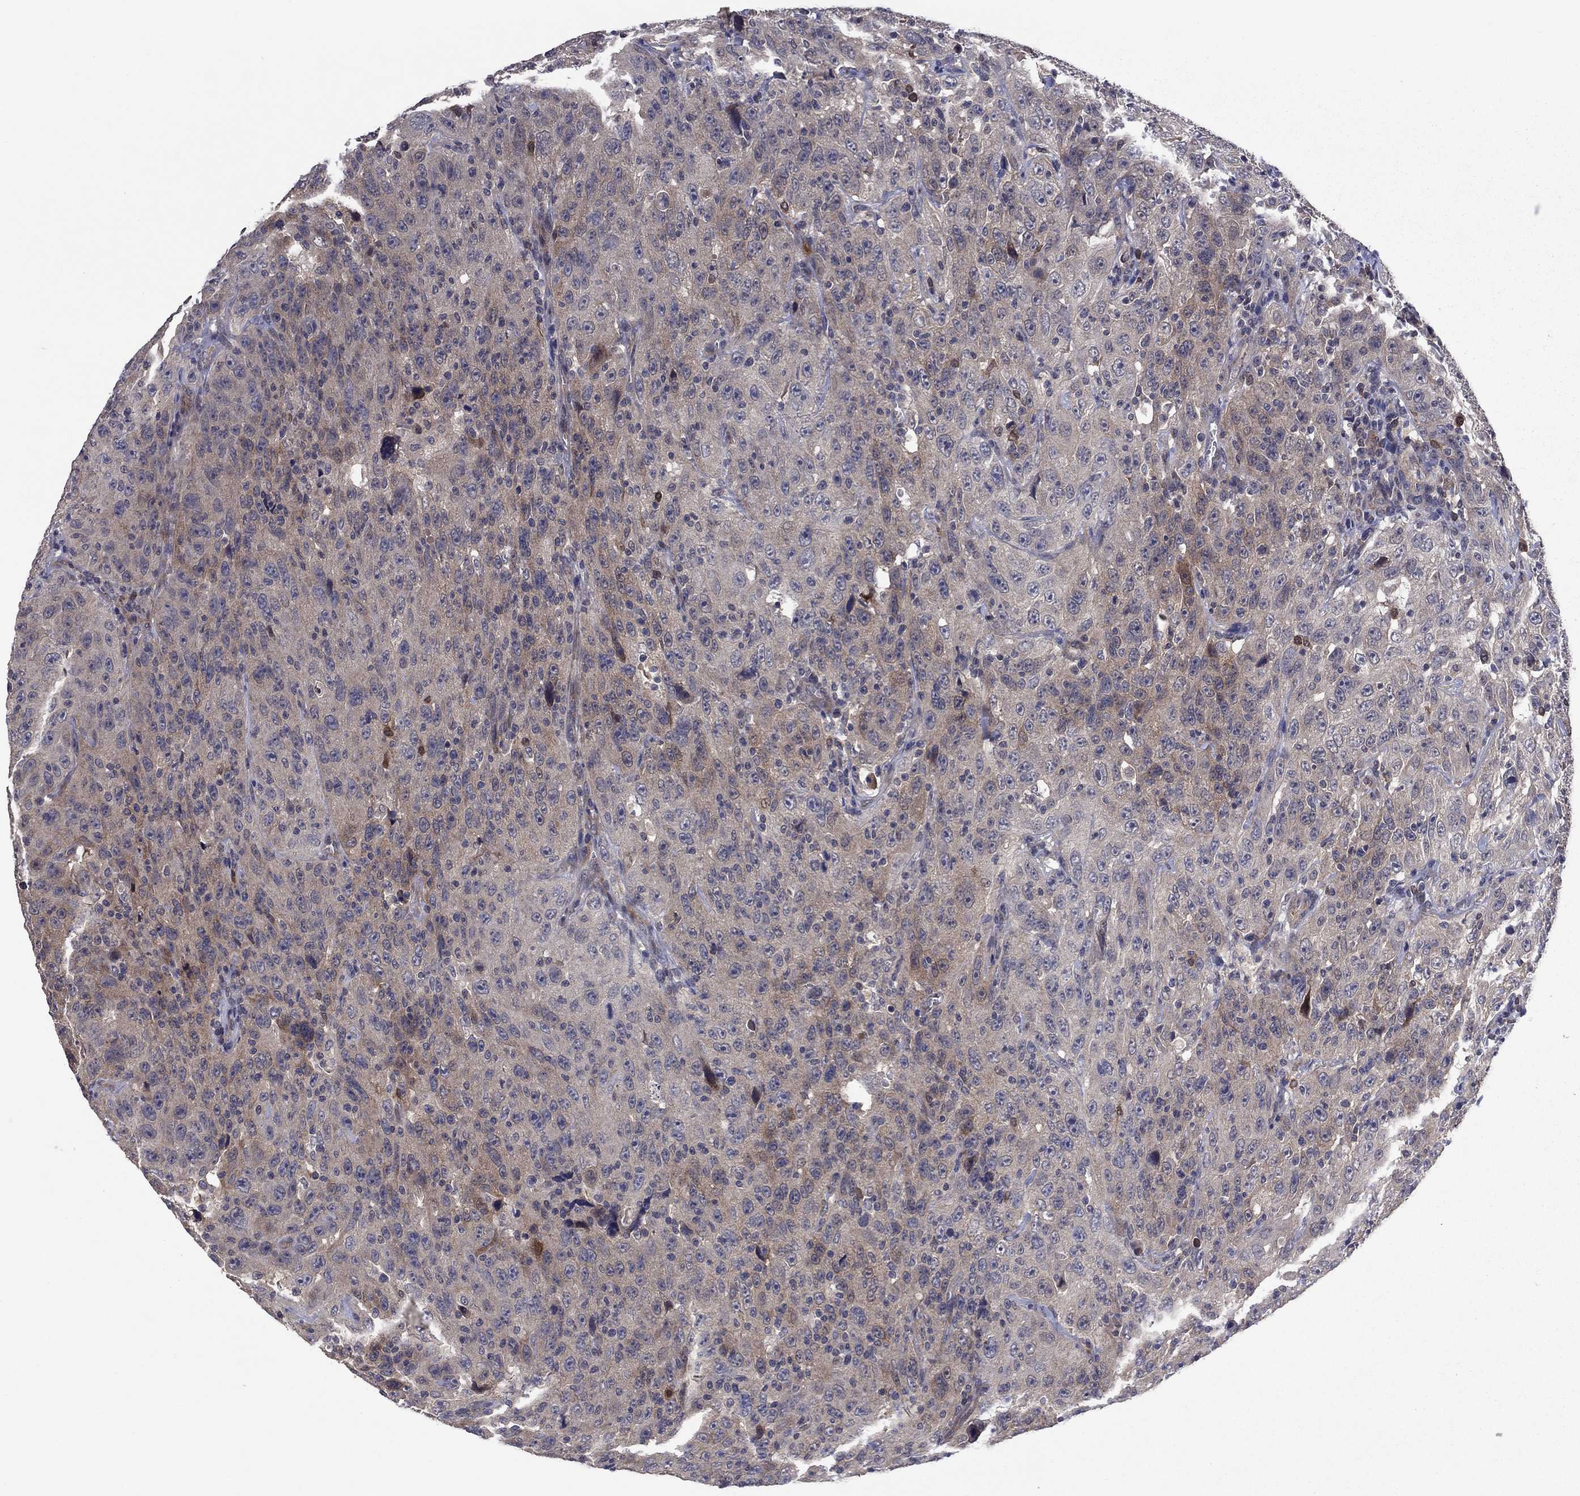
{"staining": {"intensity": "weak", "quantity": "25%-75%", "location": "cytoplasmic/membranous"}, "tissue": "urothelial cancer", "cell_type": "Tumor cells", "image_type": "cancer", "snomed": [{"axis": "morphology", "description": "Urothelial carcinoma, NOS"}, {"axis": "morphology", "description": "Urothelial carcinoma, High grade"}, {"axis": "topography", "description": "Urinary bladder"}], "caption": "Protein analysis of urothelial cancer tissue exhibits weak cytoplasmic/membranous positivity in approximately 25%-75% of tumor cells.", "gene": "MSRB1", "patient": {"sex": "female", "age": 73}}